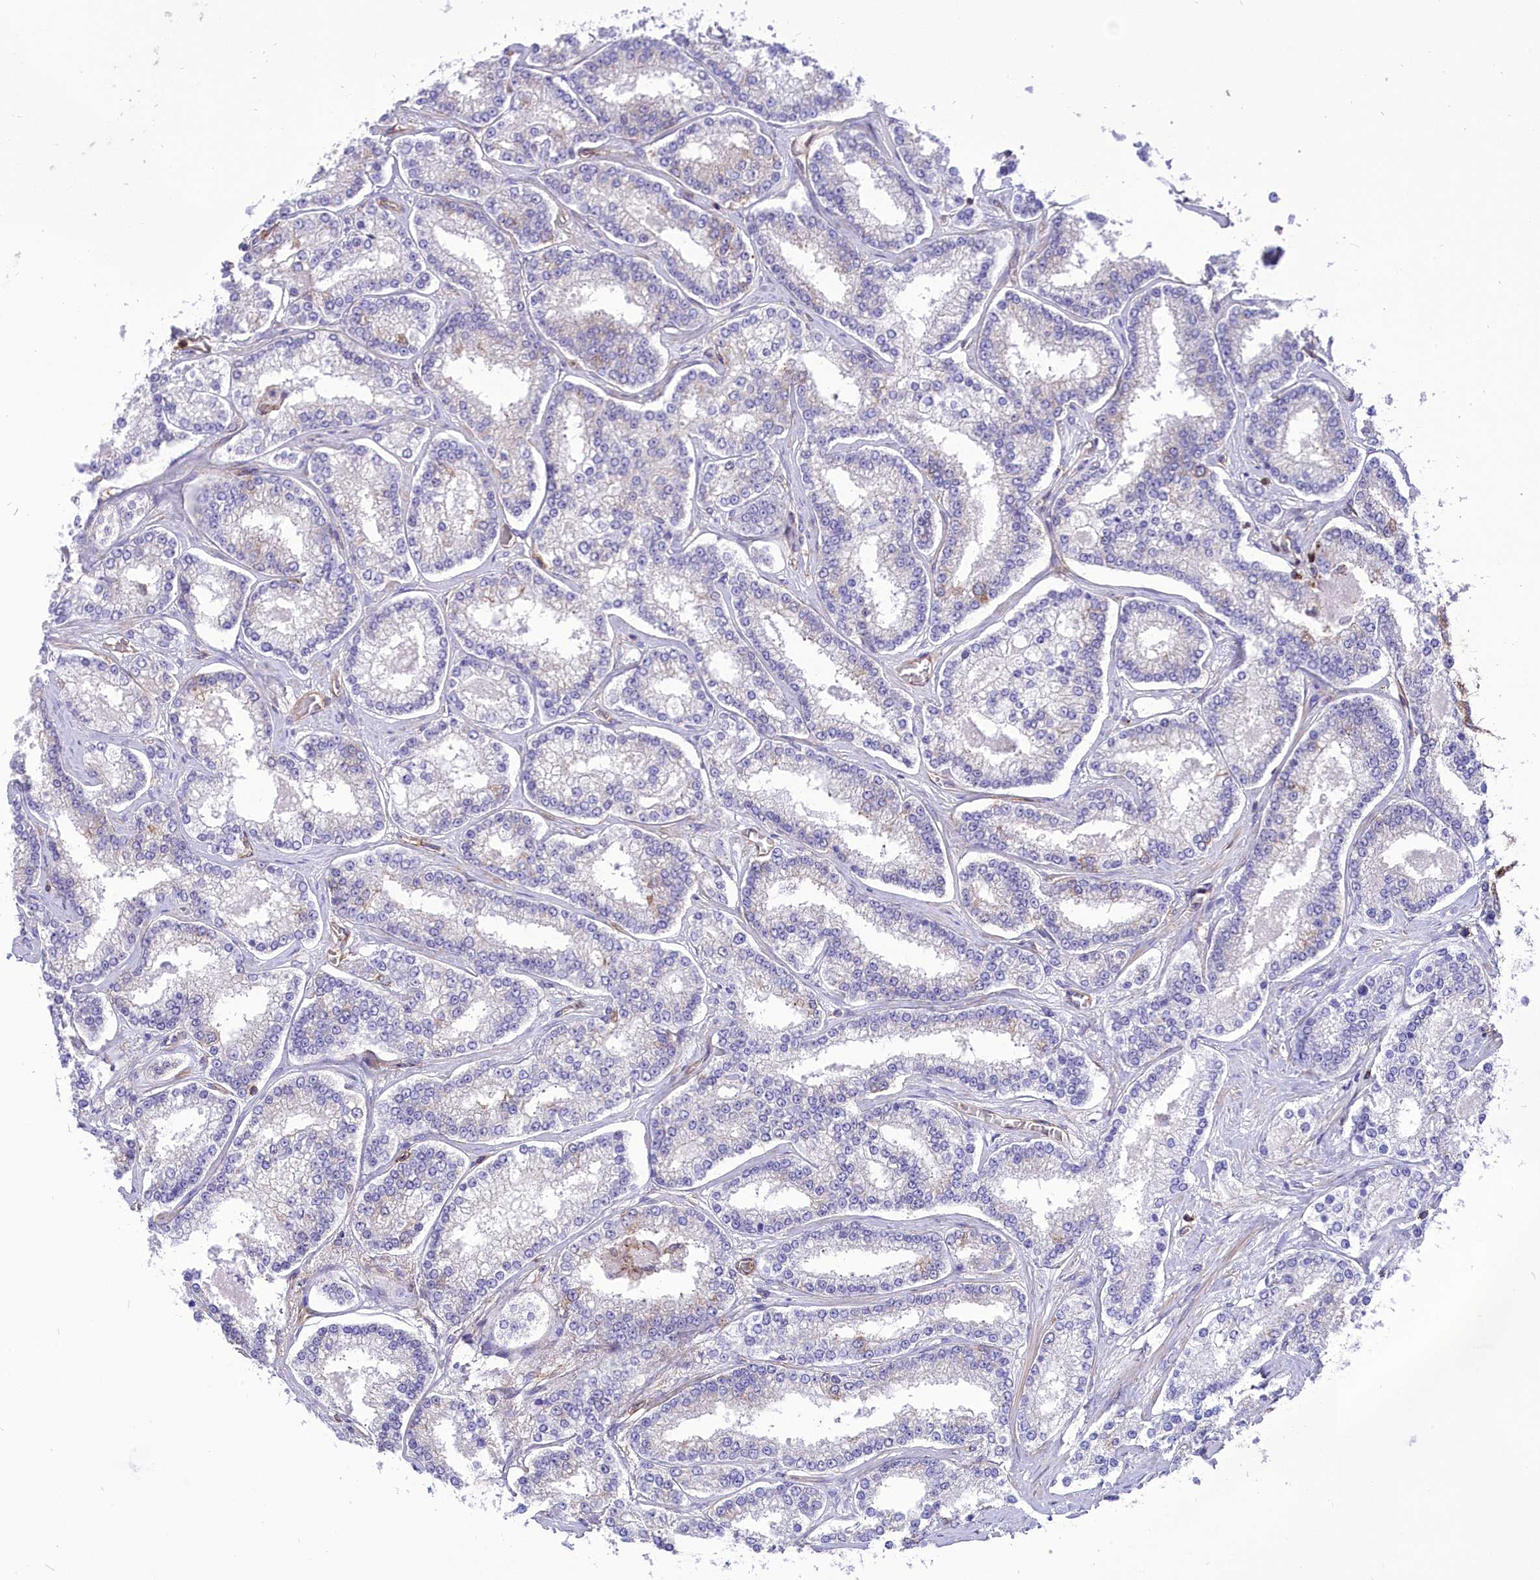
{"staining": {"intensity": "weak", "quantity": "<25%", "location": "cytoplasmic/membranous"}, "tissue": "prostate cancer", "cell_type": "Tumor cells", "image_type": "cancer", "snomed": [{"axis": "morphology", "description": "Normal tissue, NOS"}, {"axis": "morphology", "description": "Adenocarcinoma, High grade"}, {"axis": "topography", "description": "Prostate"}], "caption": "Adenocarcinoma (high-grade) (prostate) stained for a protein using immunohistochemistry (IHC) demonstrates no positivity tumor cells.", "gene": "SEPTIN9", "patient": {"sex": "male", "age": 83}}